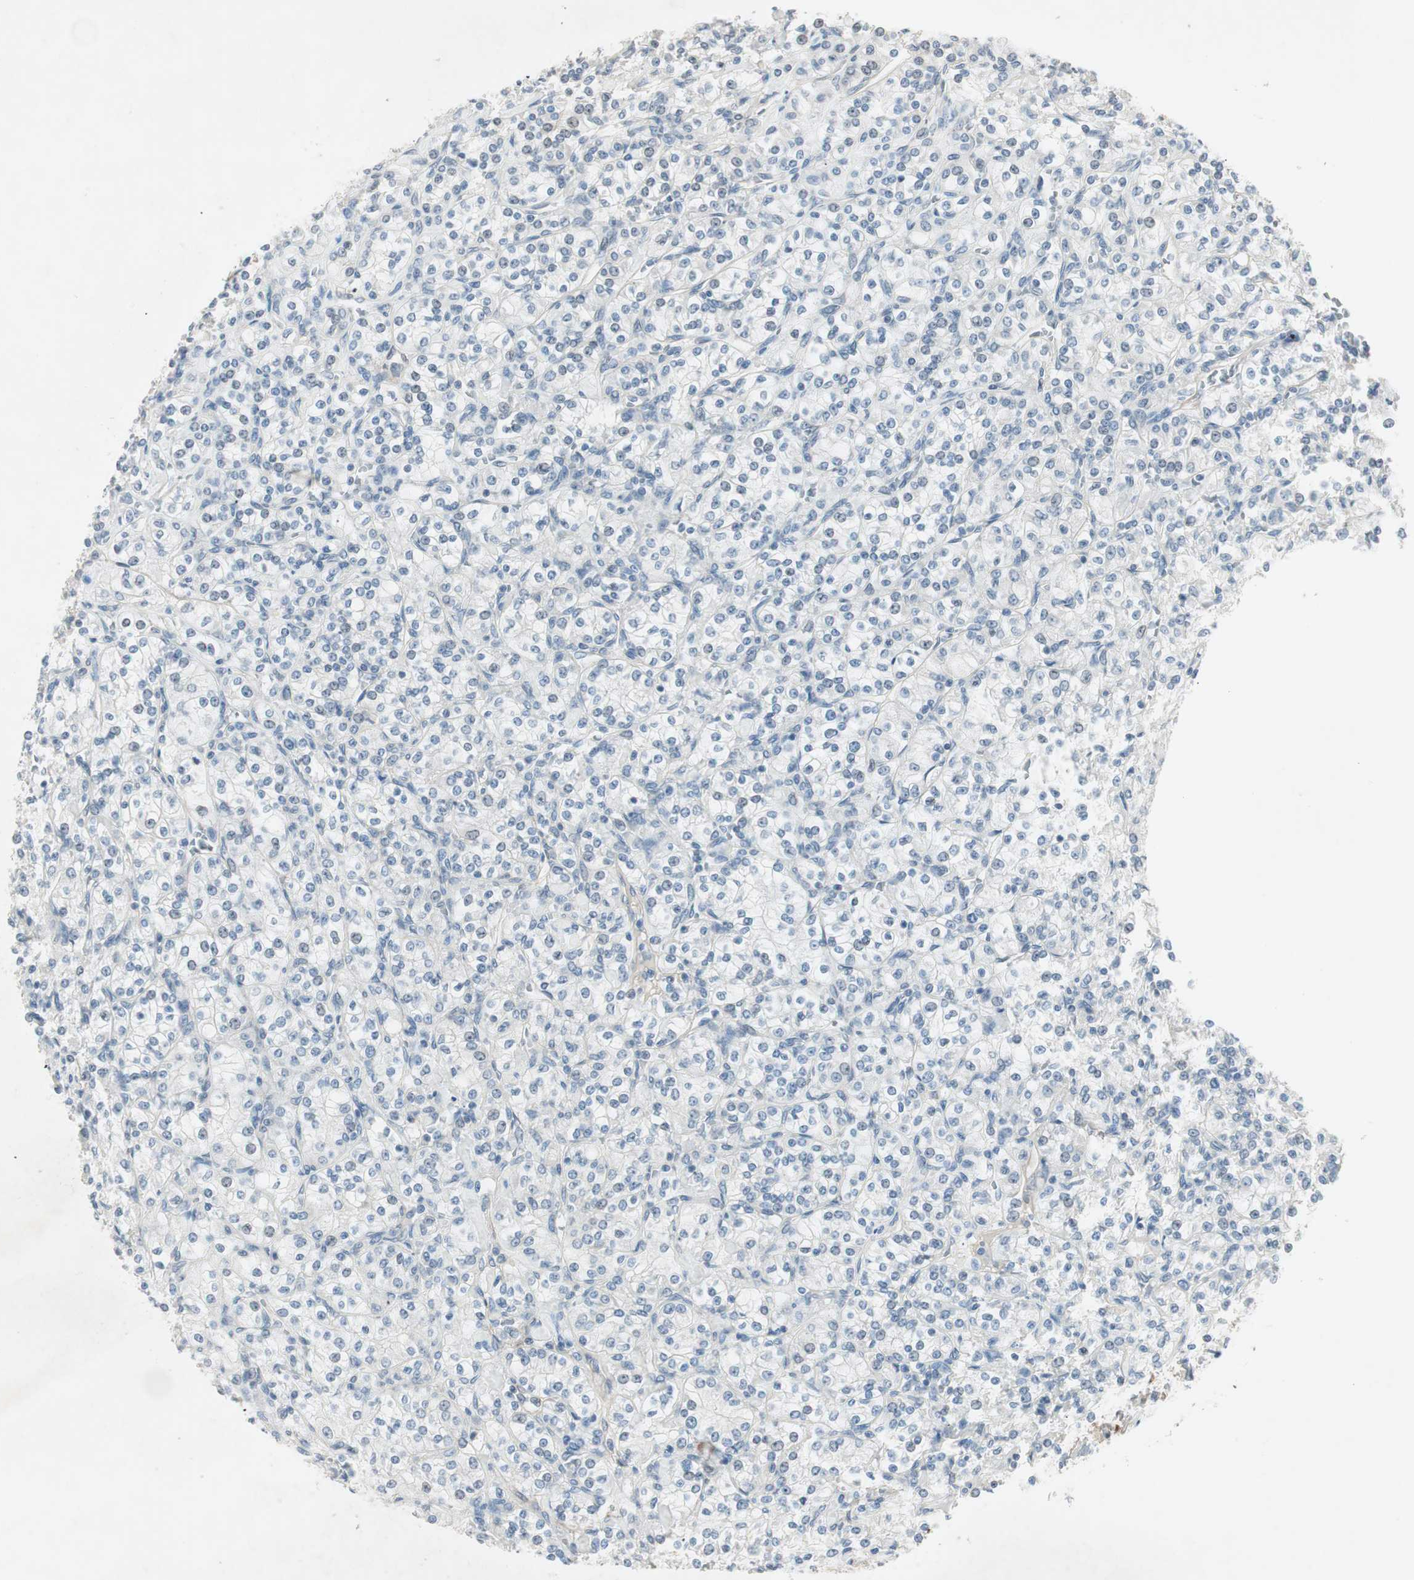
{"staining": {"intensity": "negative", "quantity": "none", "location": "none"}, "tissue": "renal cancer", "cell_type": "Tumor cells", "image_type": "cancer", "snomed": [{"axis": "morphology", "description": "Adenocarcinoma, NOS"}, {"axis": "topography", "description": "Kidney"}], "caption": "There is no significant expression in tumor cells of renal cancer (adenocarcinoma).", "gene": "ITGB4", "patient": {"sex": "male", "age": 77}}